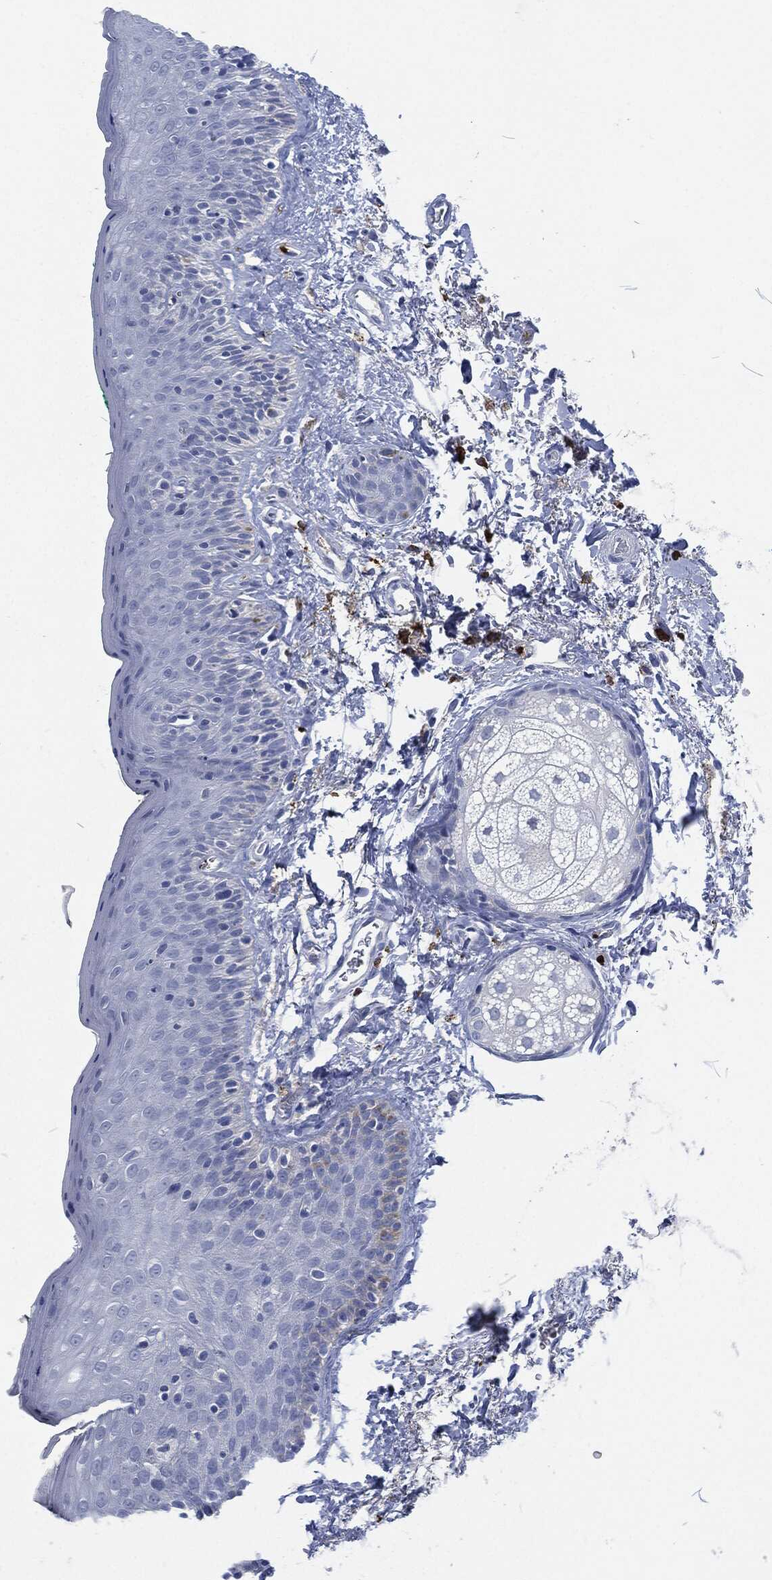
{"staining": {"intensity": "negative", "quantity": "none", "location": "none"}, "tissue": "vagina", "cell_type": "Squamous epithelial cells", "image_type": "normal", "snomed": [{"axis": "morphology", "description": "Normal tissue, NOS"}, {"axis": "topography", "description": "Vagina"}], "caption": "DAB (3,3'-diaminobenzidine) immunohistochemical staining of benign human vagina reveals no significant positivity in squamous epithelial cells. Nuclei are stained in blue.", "gene": "MPO", "patient": {"sex": "female", "age": 66}}